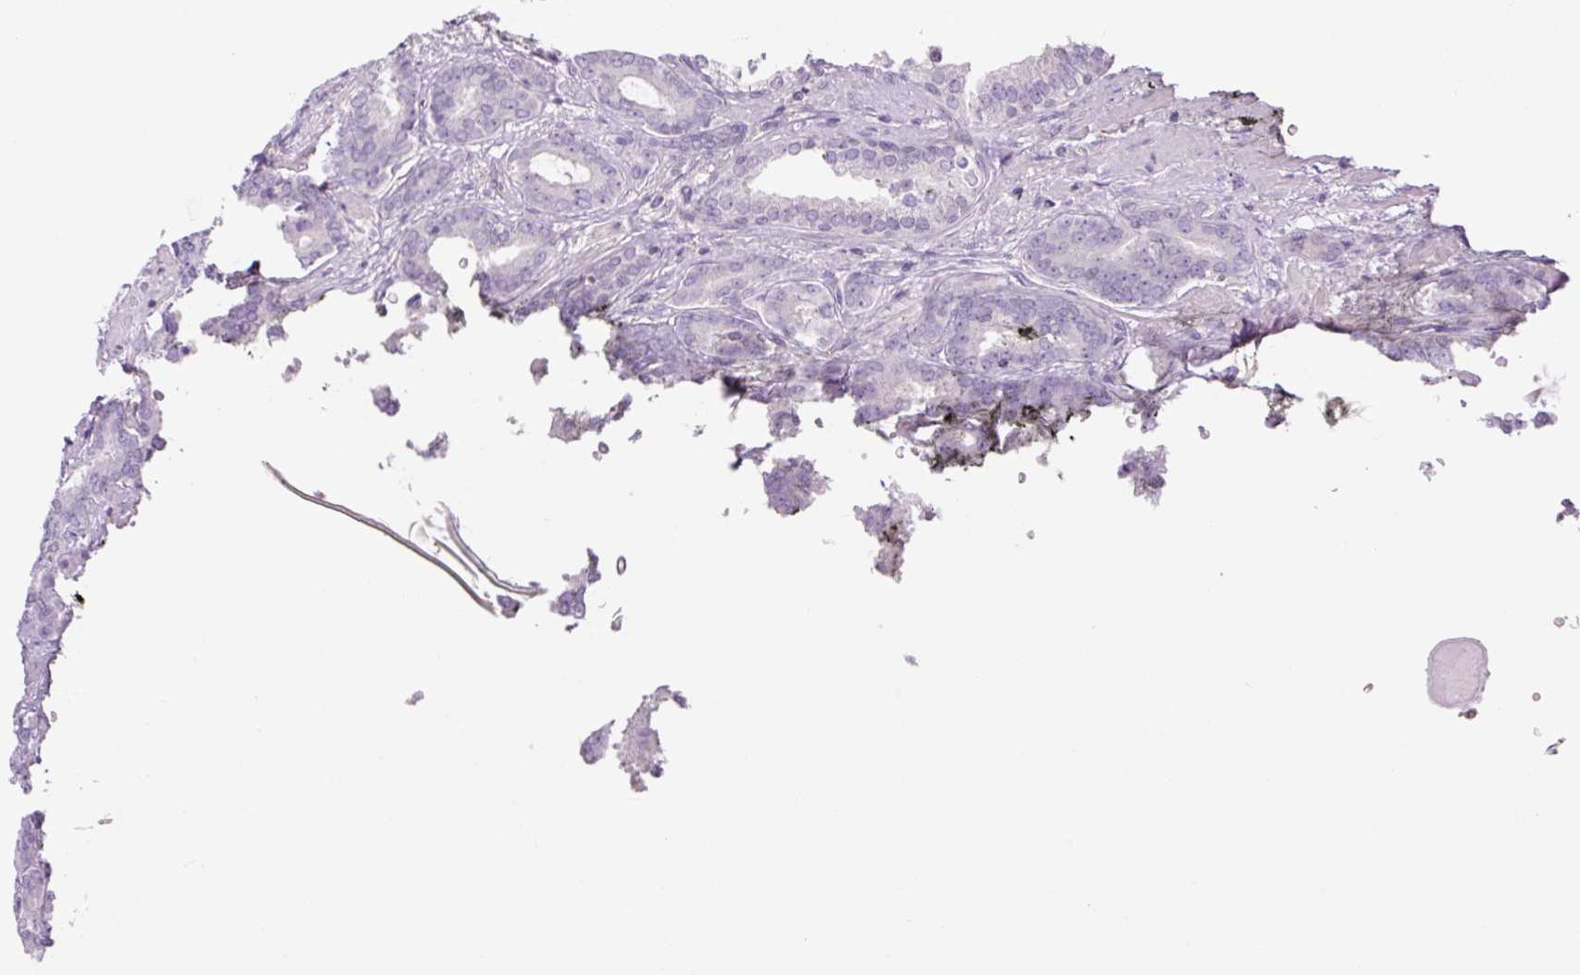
{"staining": {"intensity": "negative", "quantity": "none", "location": "none"}, "tissue": "prostate cancer", "cell_type": "Tumor cells", "image_type": "cancer", "snomed": [{"axis": "morphology", "description": "Adenocarcinoma, Low grade"}, {"axis": "topography", "description": "Prostate and seminal vesicle, NOS"}], "caption": "High power microscopy image of an IHC image of prostate cancer, revealing no significant staining in tumor cells.", "gene": "GRID2", "patient": {"sex": "male", "age": 61}}